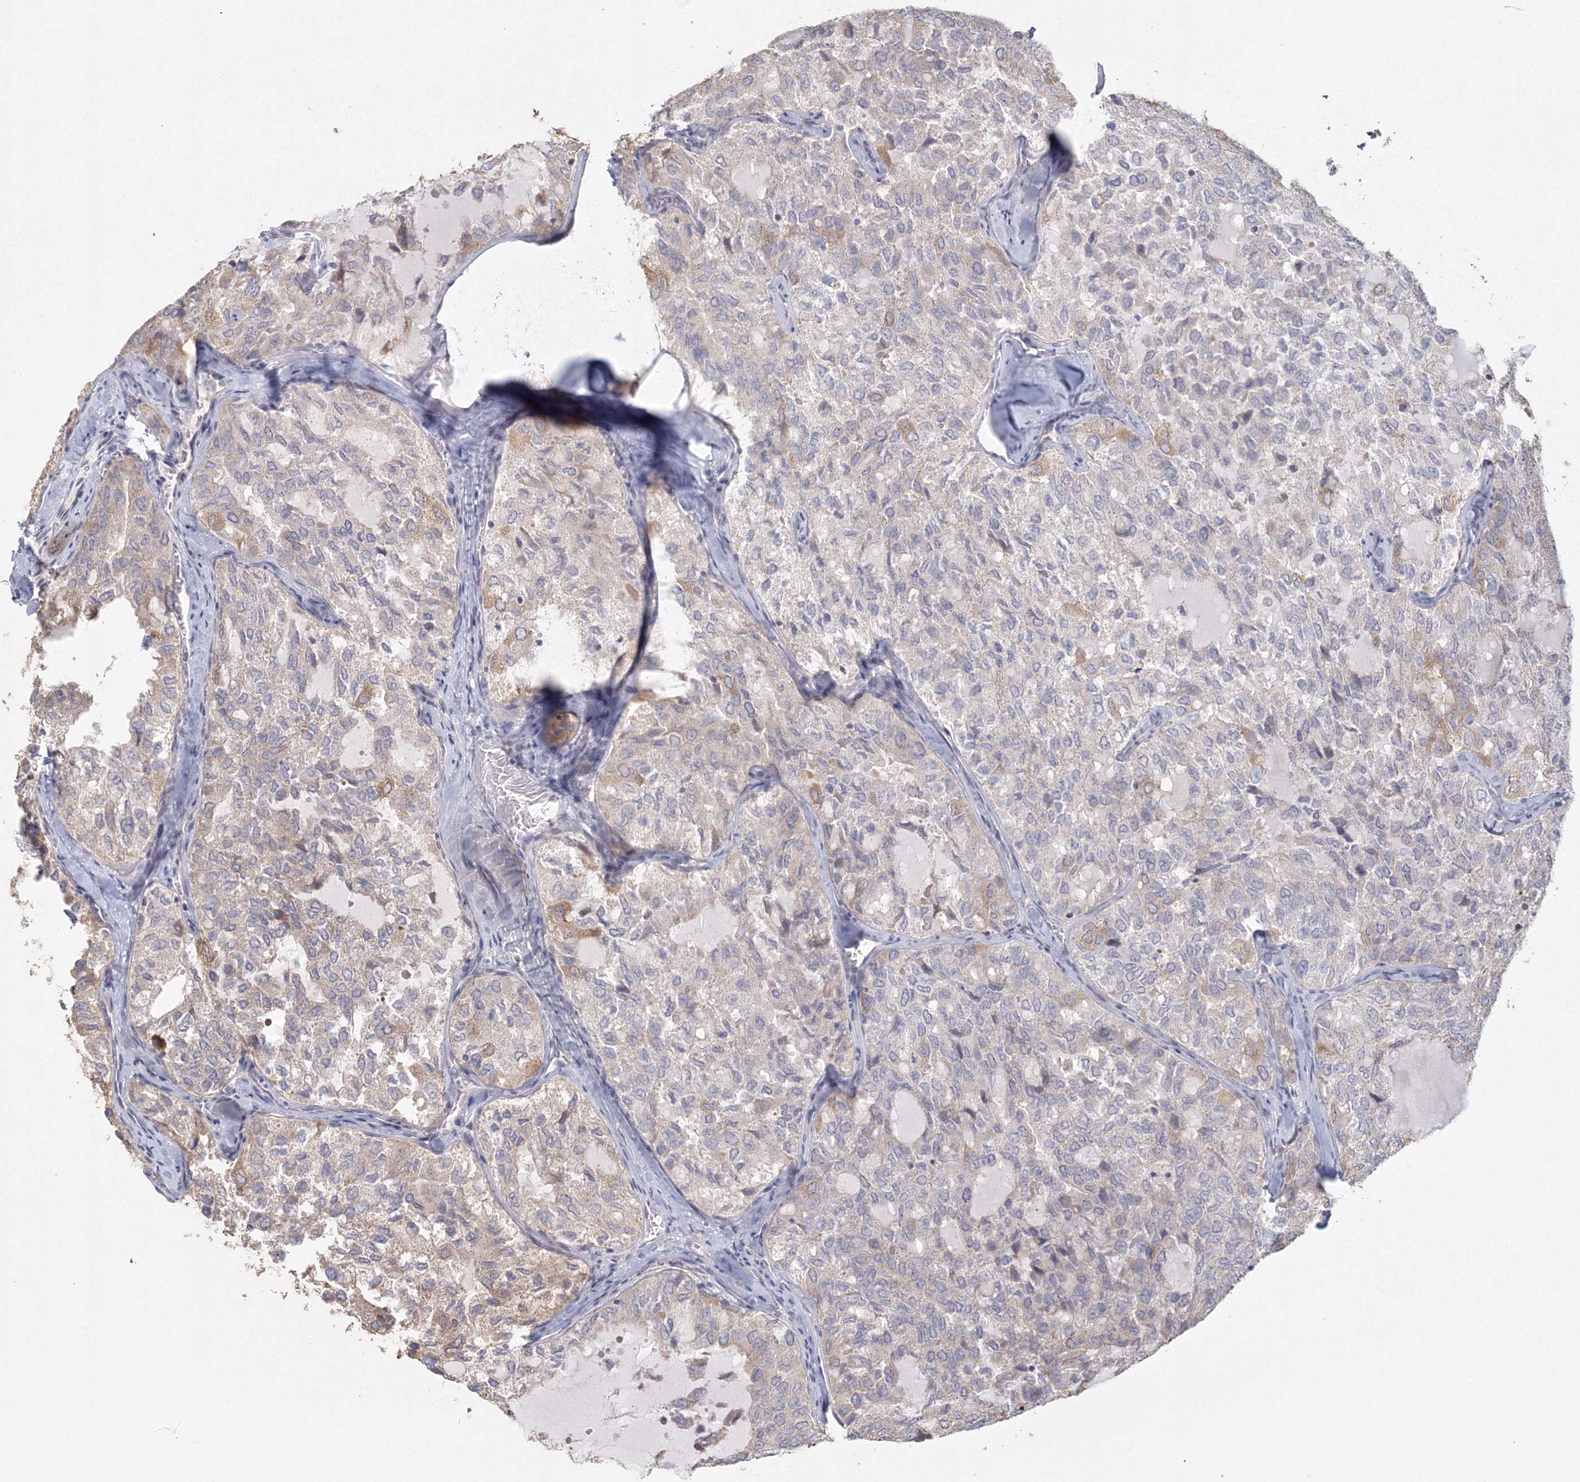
{"staining": {"intensity": "weak", "quantity": "<25%", "location": "cytoplasmic/membranous"}, "tissue": "thyroid cancer", "cell_type": "Tumor cells", "image_type": "cancer", "snomed": [{"axis": "morphology", "description": "Follicular adenoma carcinoma, NOS"}, {"axis": "topography", "description": "Thyroid gland"}], "caption": "This is an immunohistochemistry (IHC) image of human thyroid follicular adenoma carcinoma. There is no staining in tumor cells.", "gene": "TACC2", "patient": {"sex": "male", "age": 75}}